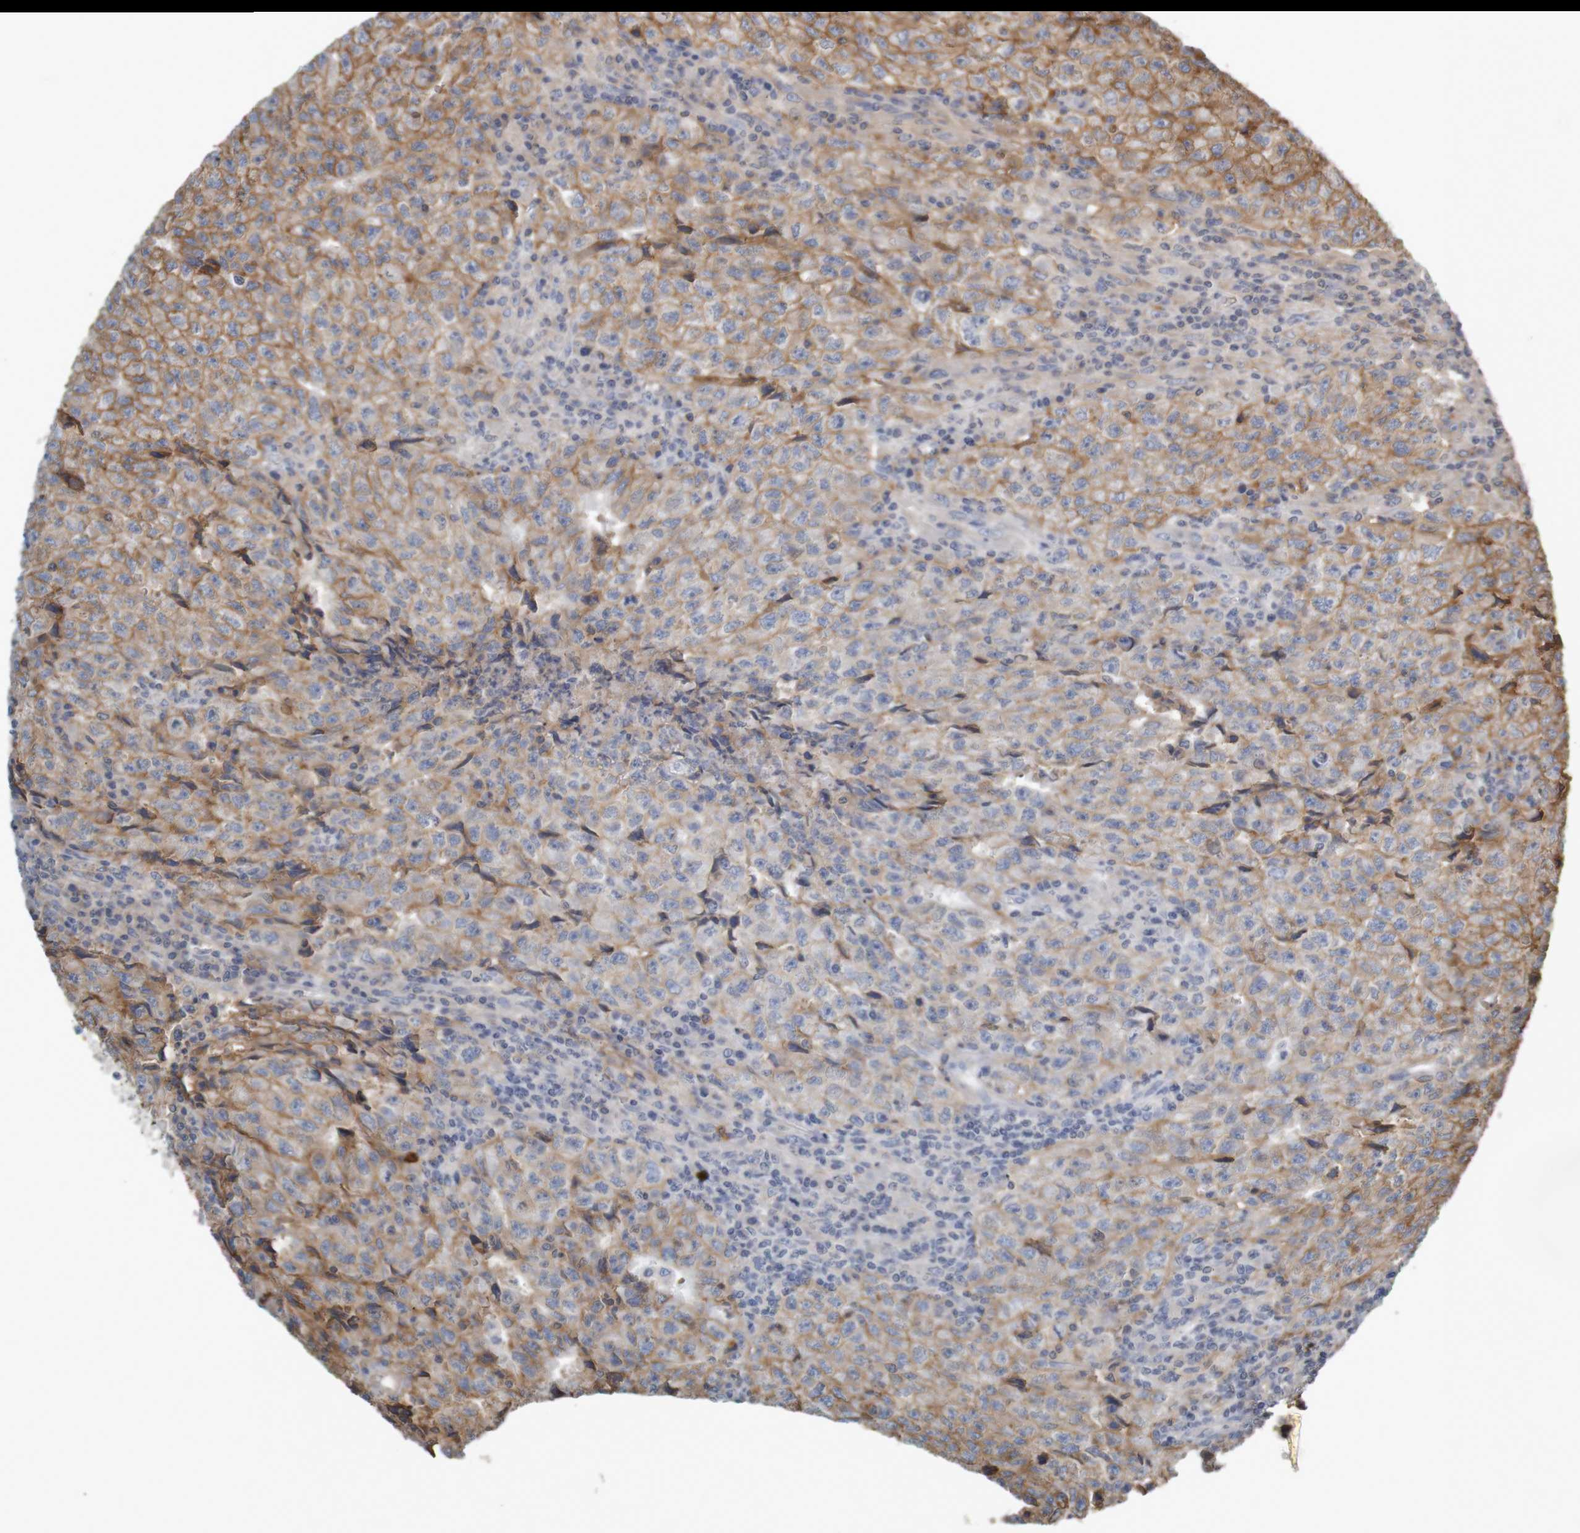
{"staining": {"intensity": "moderate", "quantity": "25%-75%", "location": "cytoplasmic/membranous"}, "tissue": "testis cancer", "cell_type": "Tumor cells", "image_type": "cancer", "snomed": [{"axis": "morphology", "description": "Necrosis, NOS"}, {"axis": "morphology", "description": "Carcinoma, Embryonal, NOS"}, {"axis": "topography", "description": "Testis"}], "caption": "The histopathology image demonstrates a brown stain indicating the presence of a protein in the cytoplasmic/membranous of tumor cells in testis cancer (embryonal carcinoma). (brown staining indicates protein expression, while blue staining denotes nuclei).", "gene": "B3GAT2", "patient": {"sex": "male", "age": 19}}